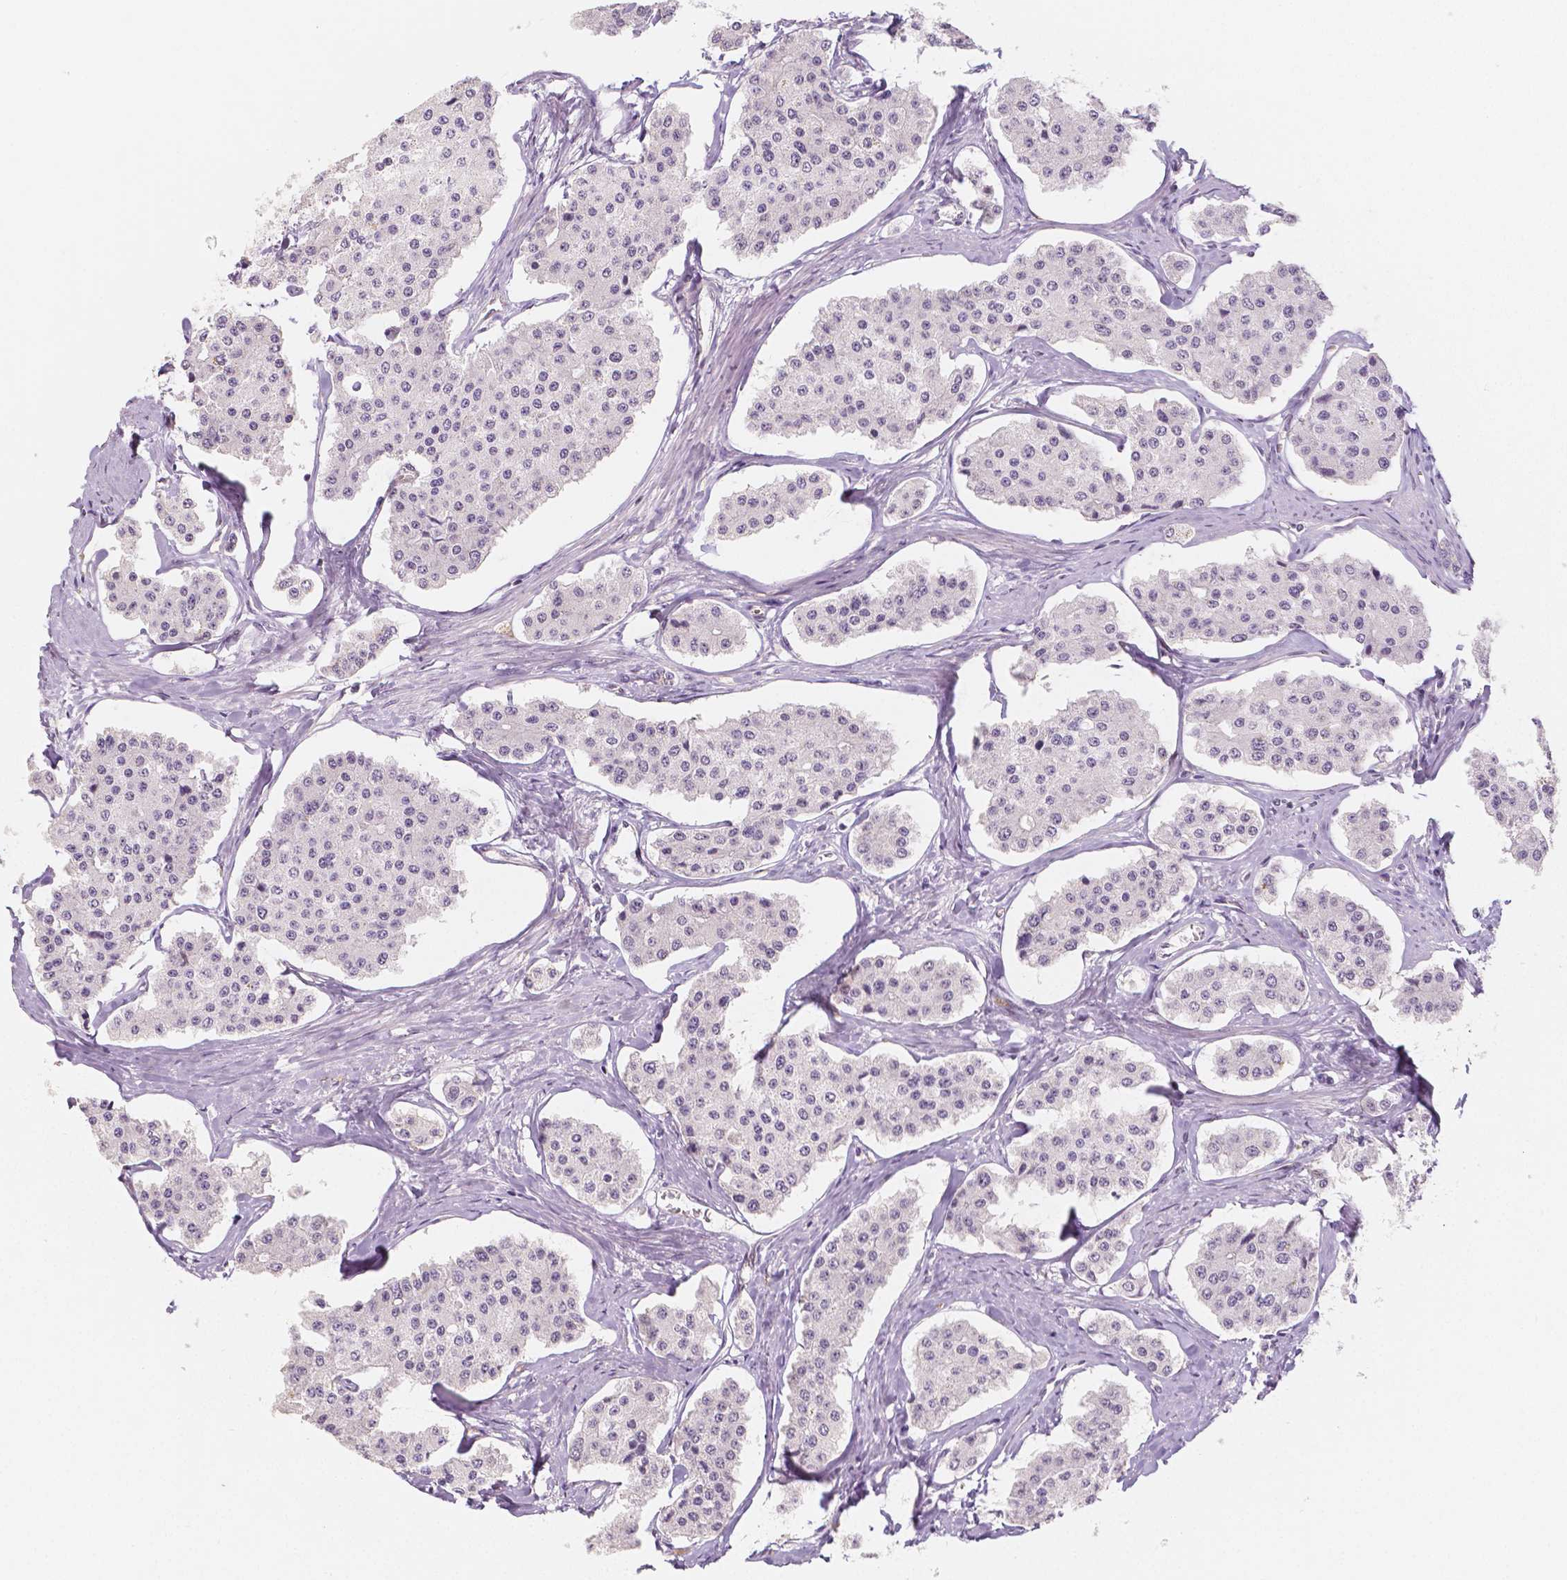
{"staining": {"intensity": "negative", "quantity": "none", "location": "none"}, "tissue": "carcinoid", "cell_type": "Tumor cells", "image_type": "cancer", "snomed": [{"axis": "morphology", "description": "Carcinoid, malignant, NOS"}, {"axis": "topography", "description": "Small intestine"}], "caption": "Human carcinoid stained for a protein using immunohistochemistry displays no staining in tumor cells.", "gene": "KDM5B", "patient": {"sex": "female", "age": 65}}